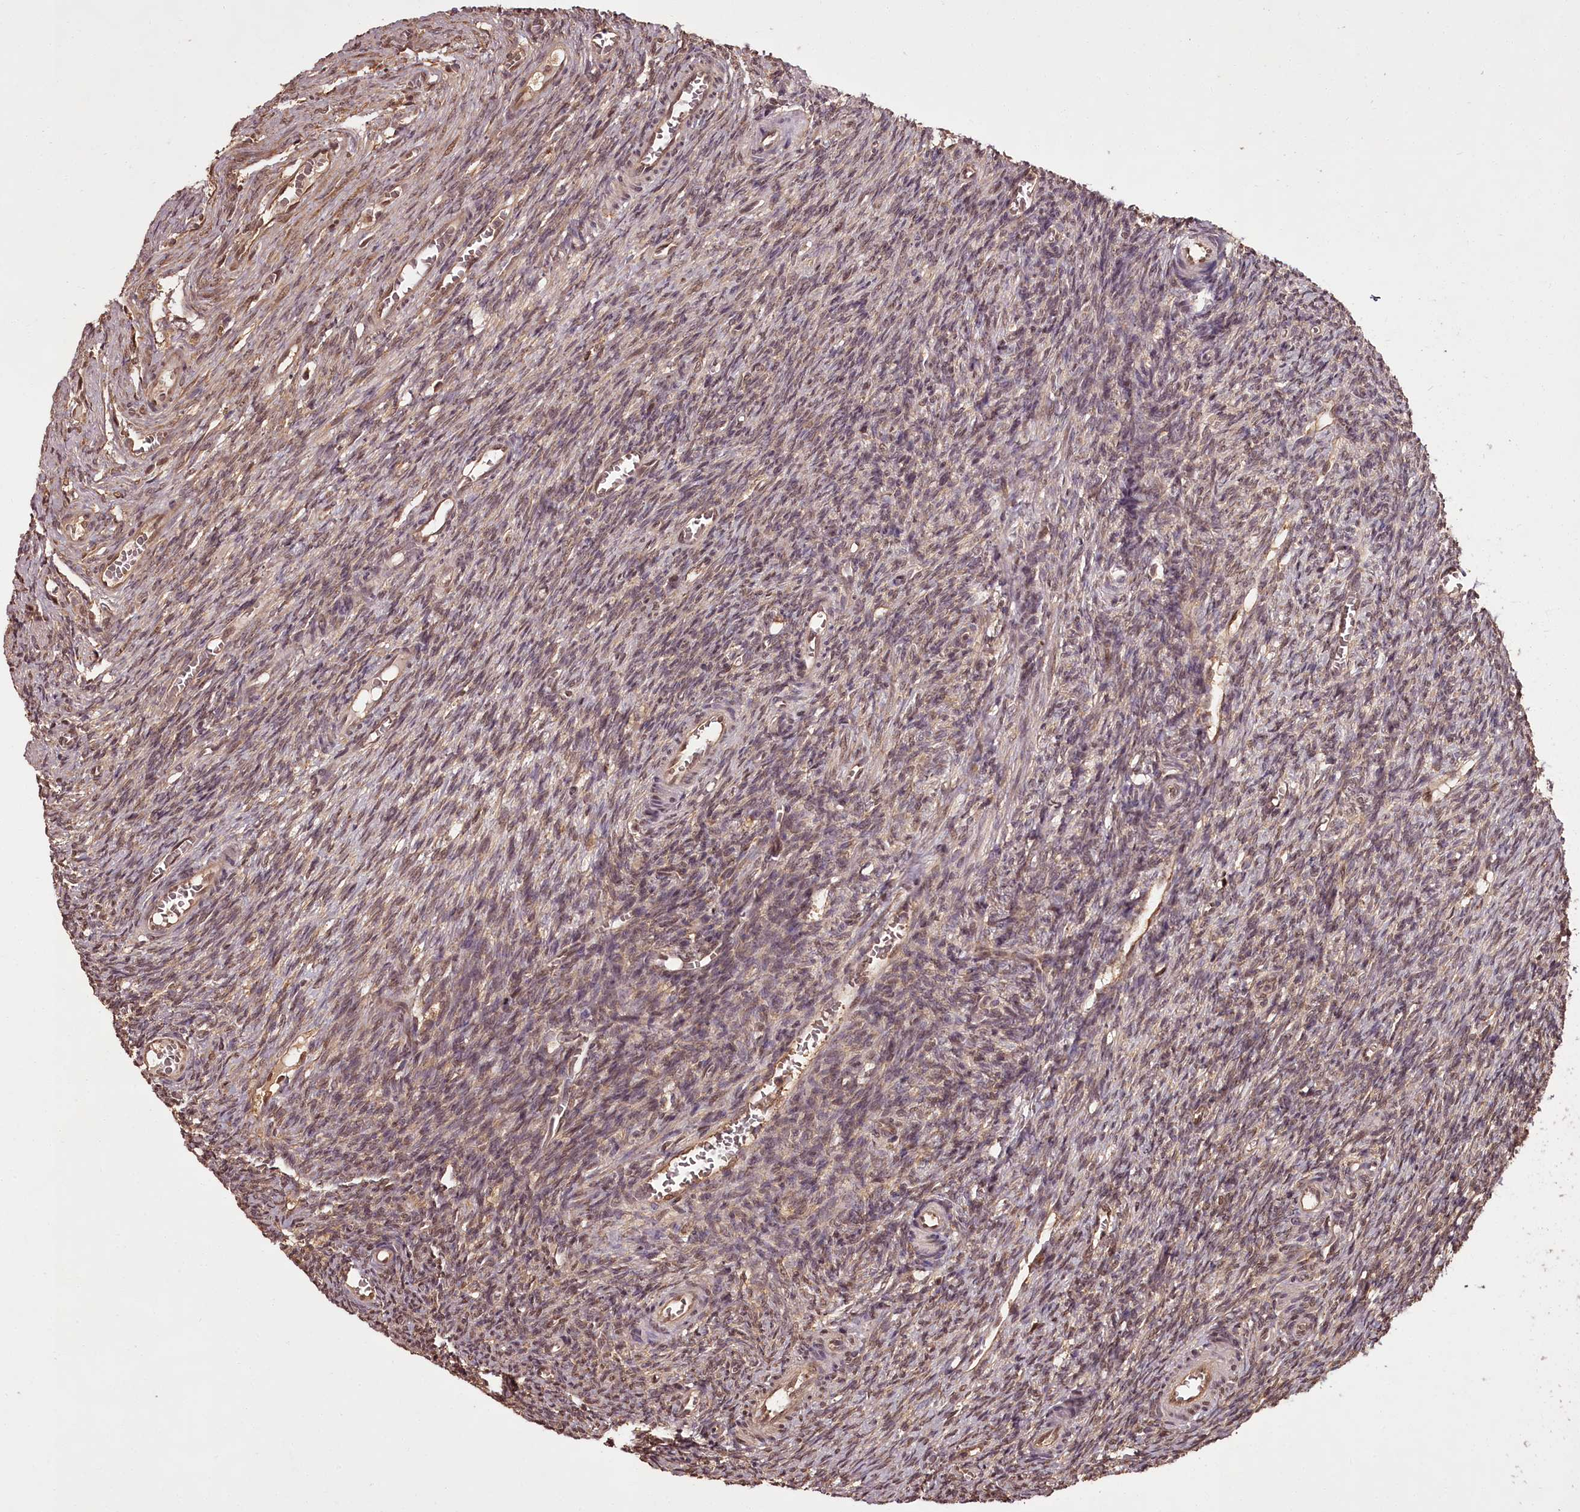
{"staining": {"intensity": "weak", "quantity": "25%-75%", "location": "nuclear"}, "tissue": "ovary", "cell_type": "Ovarian stroma cells", "image_type": "normal", "snomed": [{"axis": "morphology", "description": "Normal tissue, NOS"}, {"axis": "topography", "description": "Ovary"}], "caption": "Immunohistochemical staining of benign ovary reveals weak nuclear protein expression in approximately 25%-75% of ovarian stroma cells. The protein is stained brown, and the nuclei are stained in blue (DAB IHC with brightfield microscopy, high magnification).", "gene": "NPRL2", "patient": {"sex": "female", "age": 27}}